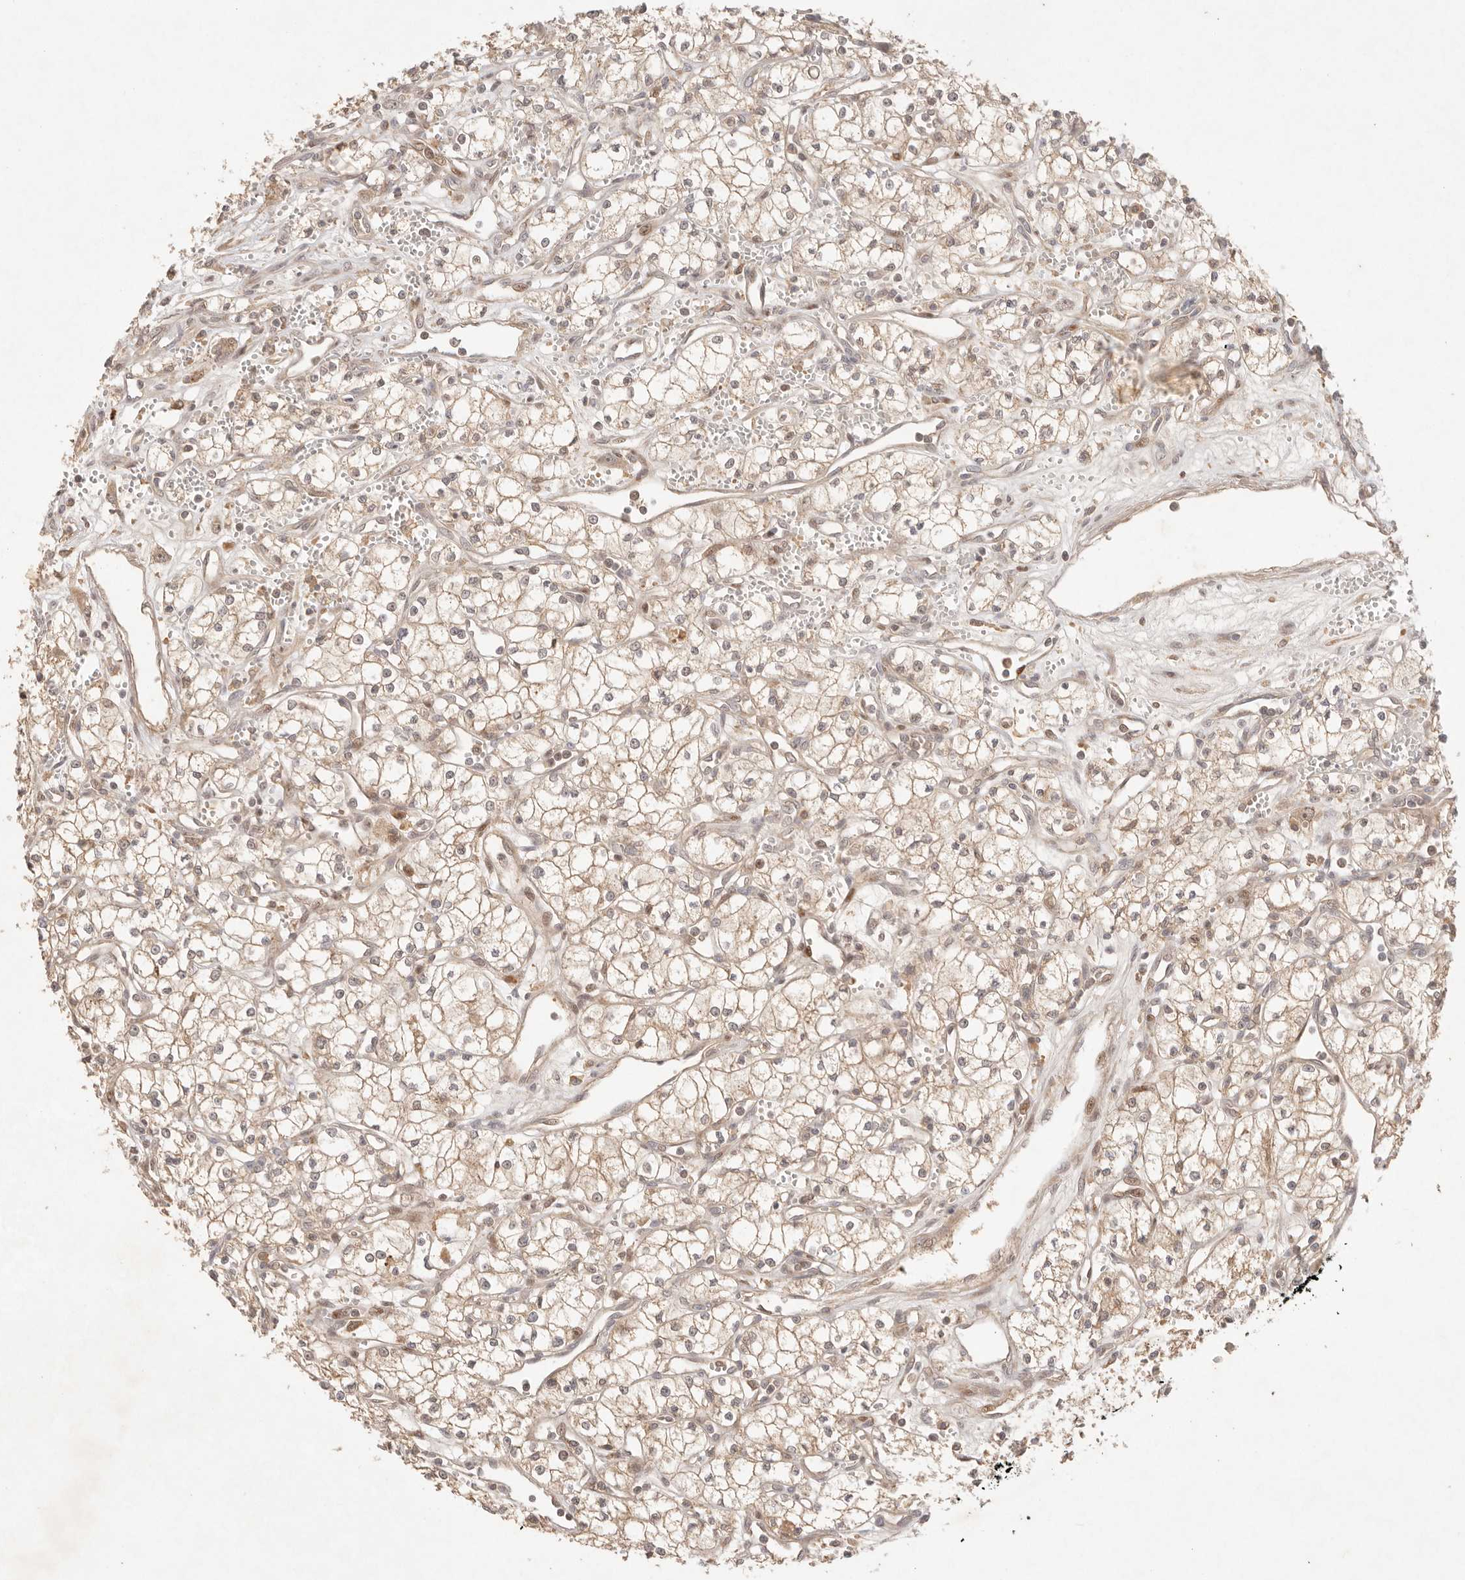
{"staining": {"intensity": "weak", "quantity": ">75%", "location": "cytoplasmic/membranous"}, "tissue": "renal cancer", "cell_type": "Tumor cells", "image_type": "cancer", "snomed": [{"axis": "morphology", "description": "Adenocarcinoma, NOS"}, {"axis": "topography", "description": "Kidney"}], "caption": "This is a micrograph of immunohistochemistry (IHC) staining of adenocarcinoma (renal), which shows weak staining in the cytoplasmic/membranous of tumor cells.", "gene": "PHLDA3", "patient": {"sex": "male", "age": 59}}